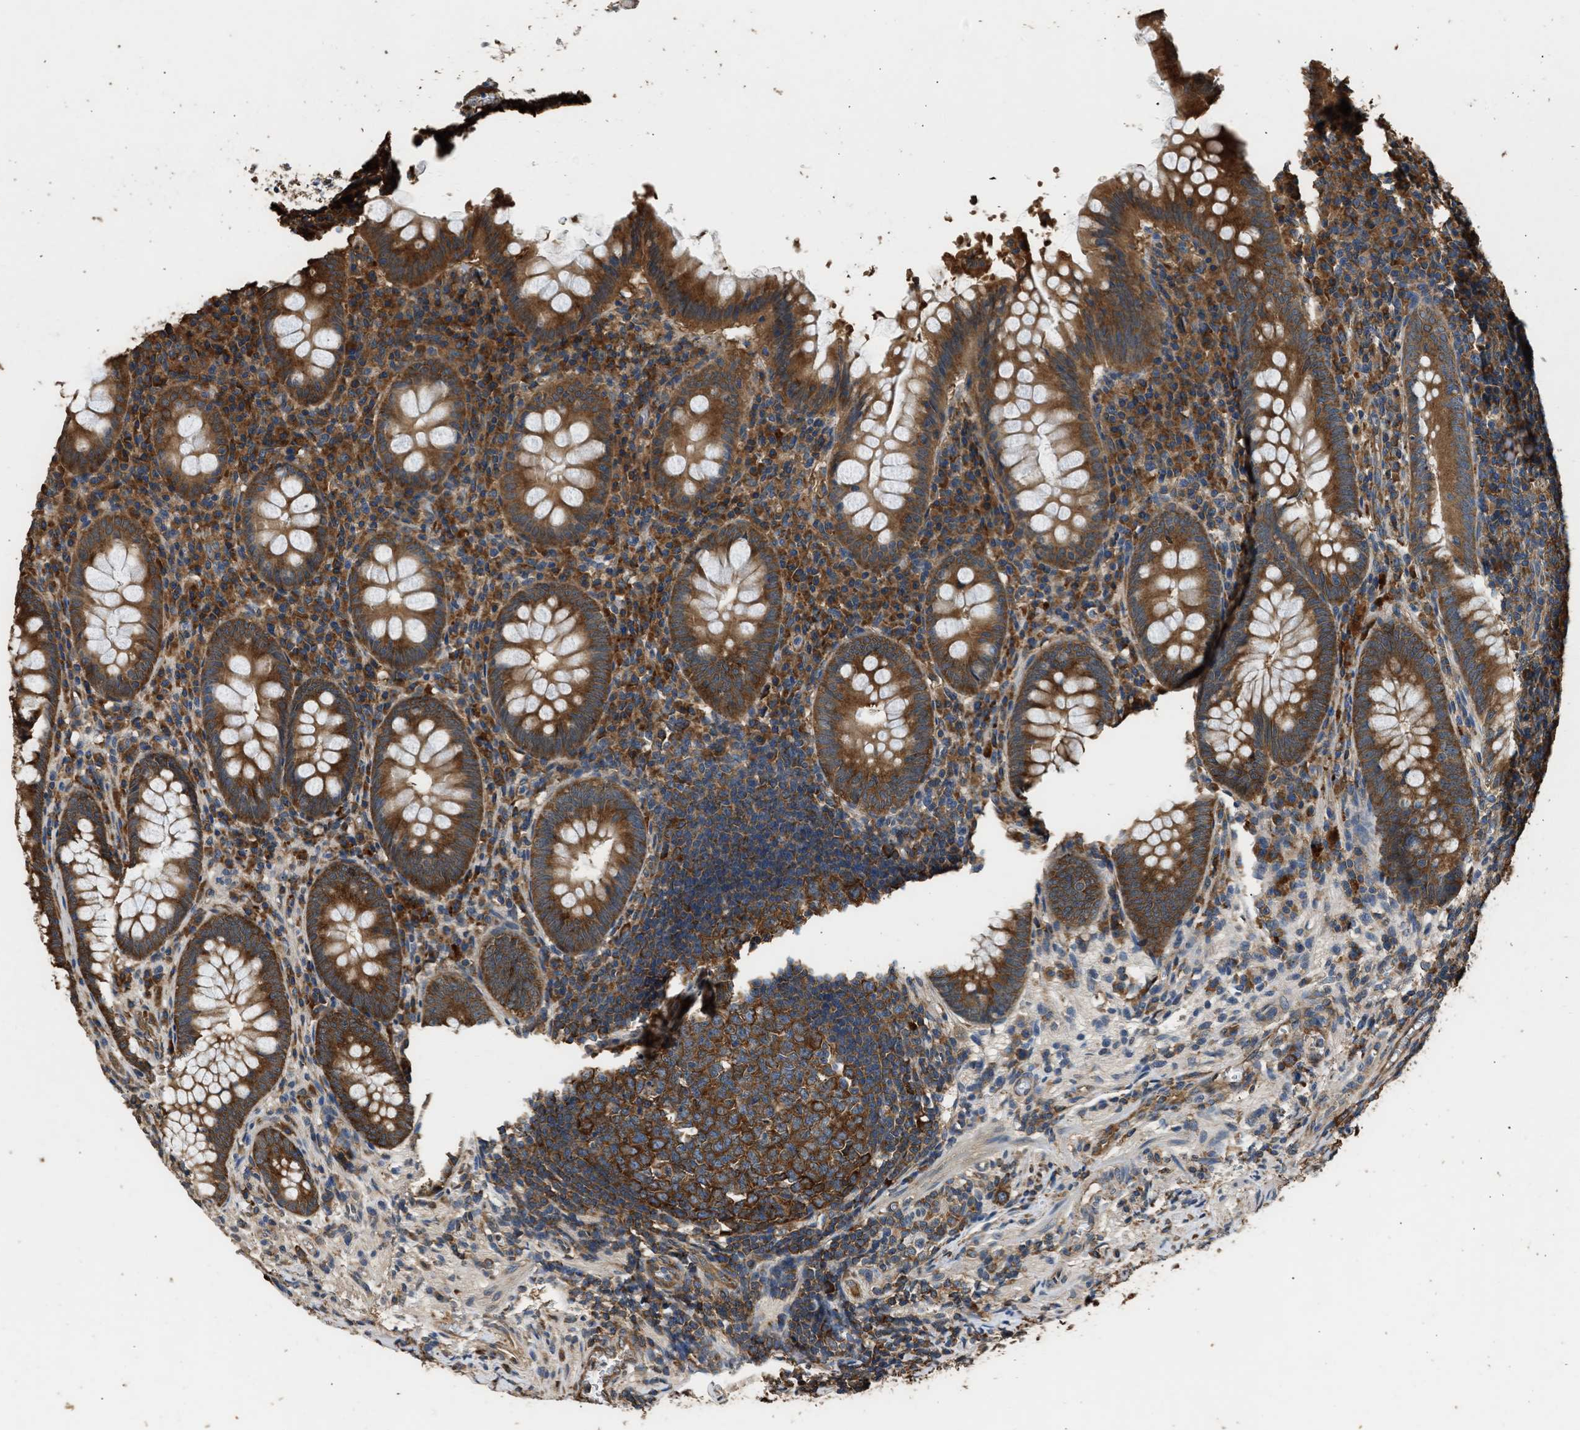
{"staining": {"intensity": "strong", "quantity": ">75%", "location": "cytoplasmic/membranous"}, "tissue": "appendix", "cell_type": "Glandular cells", "image_type": "normal", "snomed": [{"axis": "morphology", "description": "Normal tissue, NOS"}, {"axis": "topography", "description": "Appendix"}], "caption": "Protein expression analysis of unremarkable appendix demonstrates strong cytoplasmic/membranous expression in approximately >75% of glandular cells. The staining was performed using DAB to visualize the protein expression in brown, while the nuclei were stained in blue with hematoxylin (Magnification: 20x).", "gene": "SLC36A4", "patient": {"sex": "male", "age": 56}}